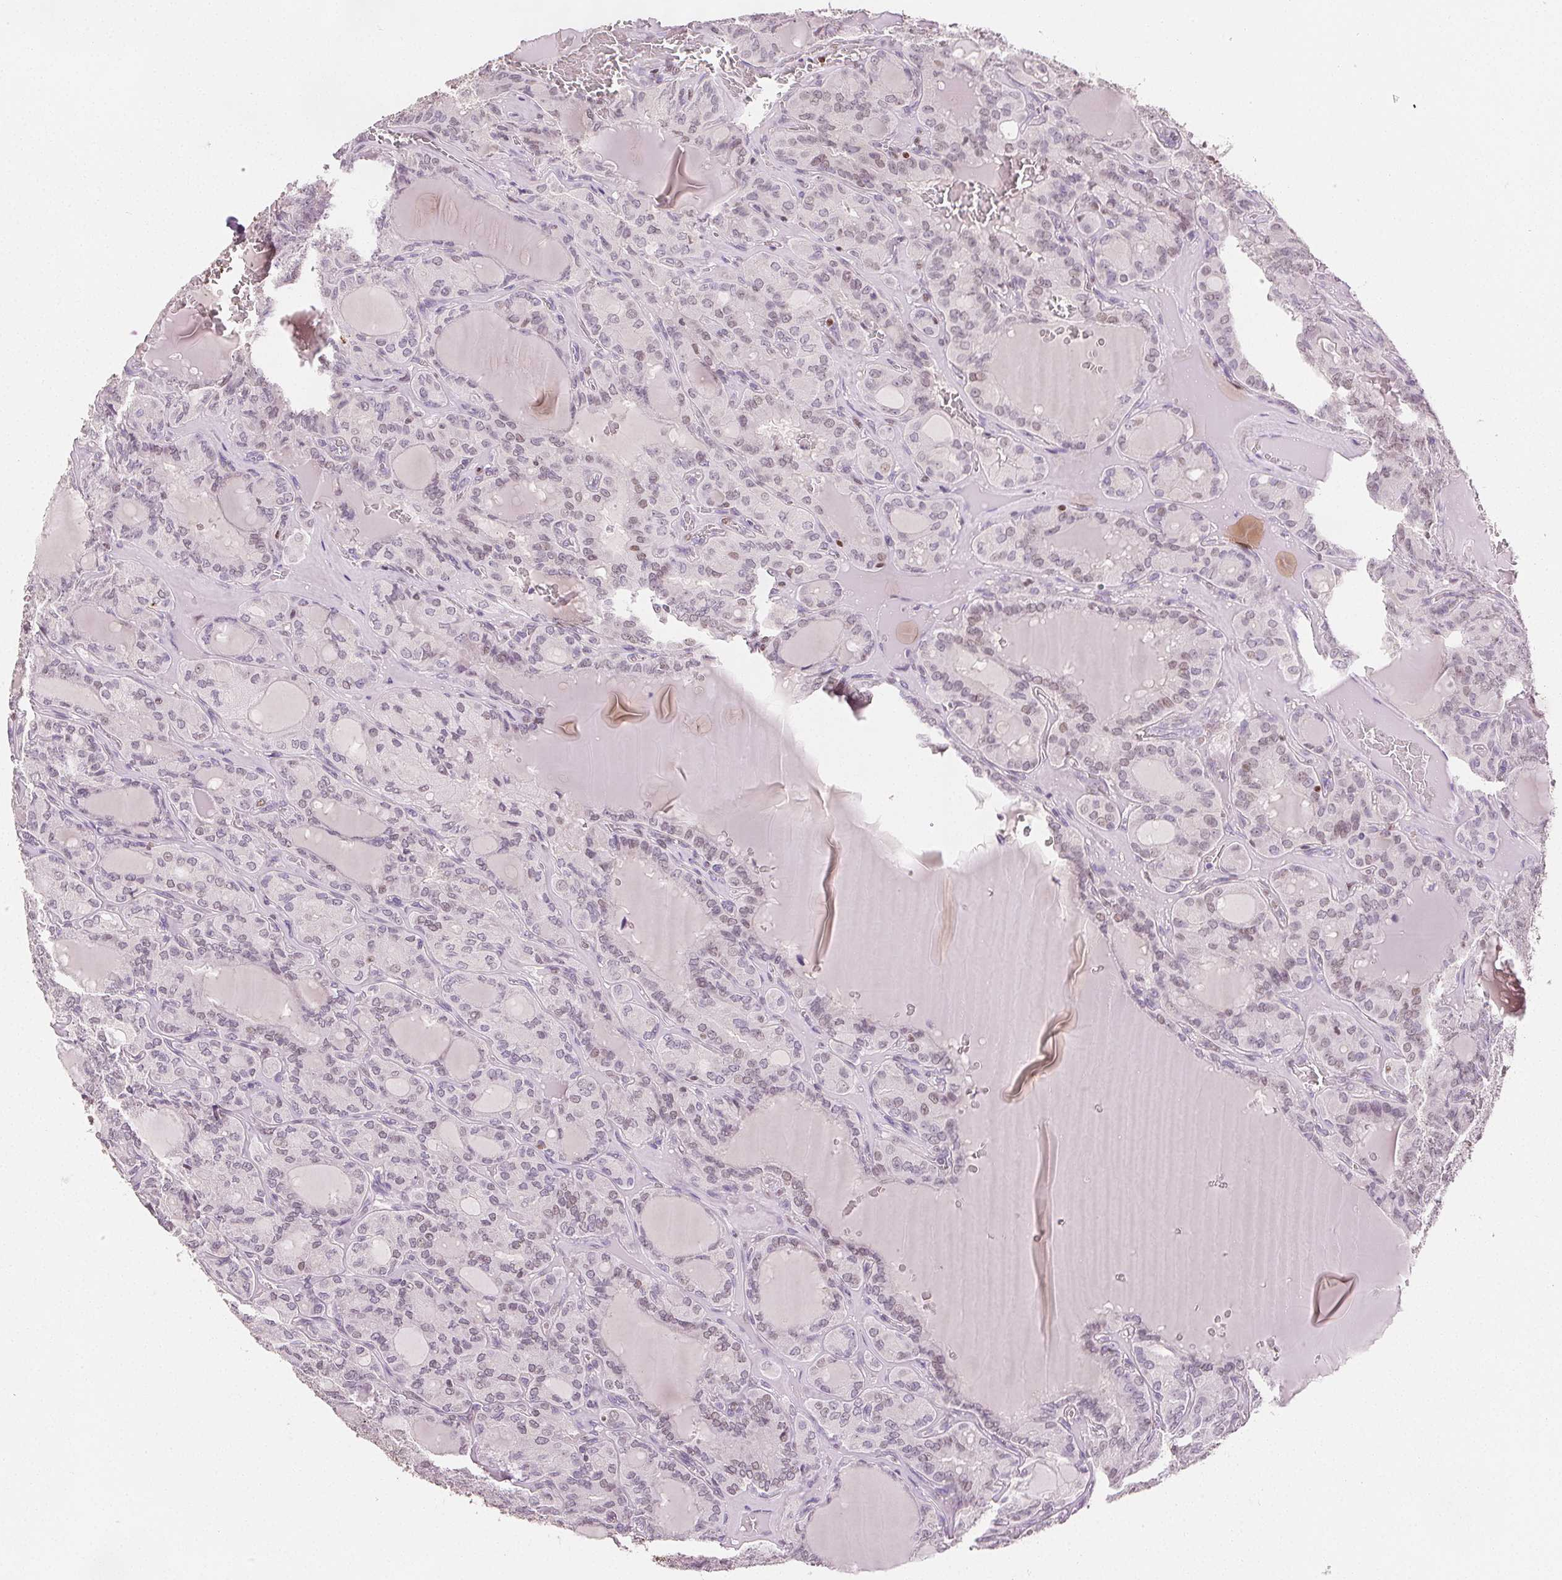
{"staining": {"intensity": "negative", "quantity": "none", "location": "none"}, "tissue": "thyroid cancer", "cell_type": "Tumor cells", "image_type": "cancer", "snomed": [{"axis": "morphology", "description": "Papillary adenocarcinoma, NOS"}, {"axis": "topography", "description": "Thyroid gland"}], "caption": "Papillary adenocarcinoma (thyroid) was stained to show a protein in brown. There is no significant expression in tumor cells.", "gene": "RUNX2", "patient": {"sex": "male", "age": 87}}